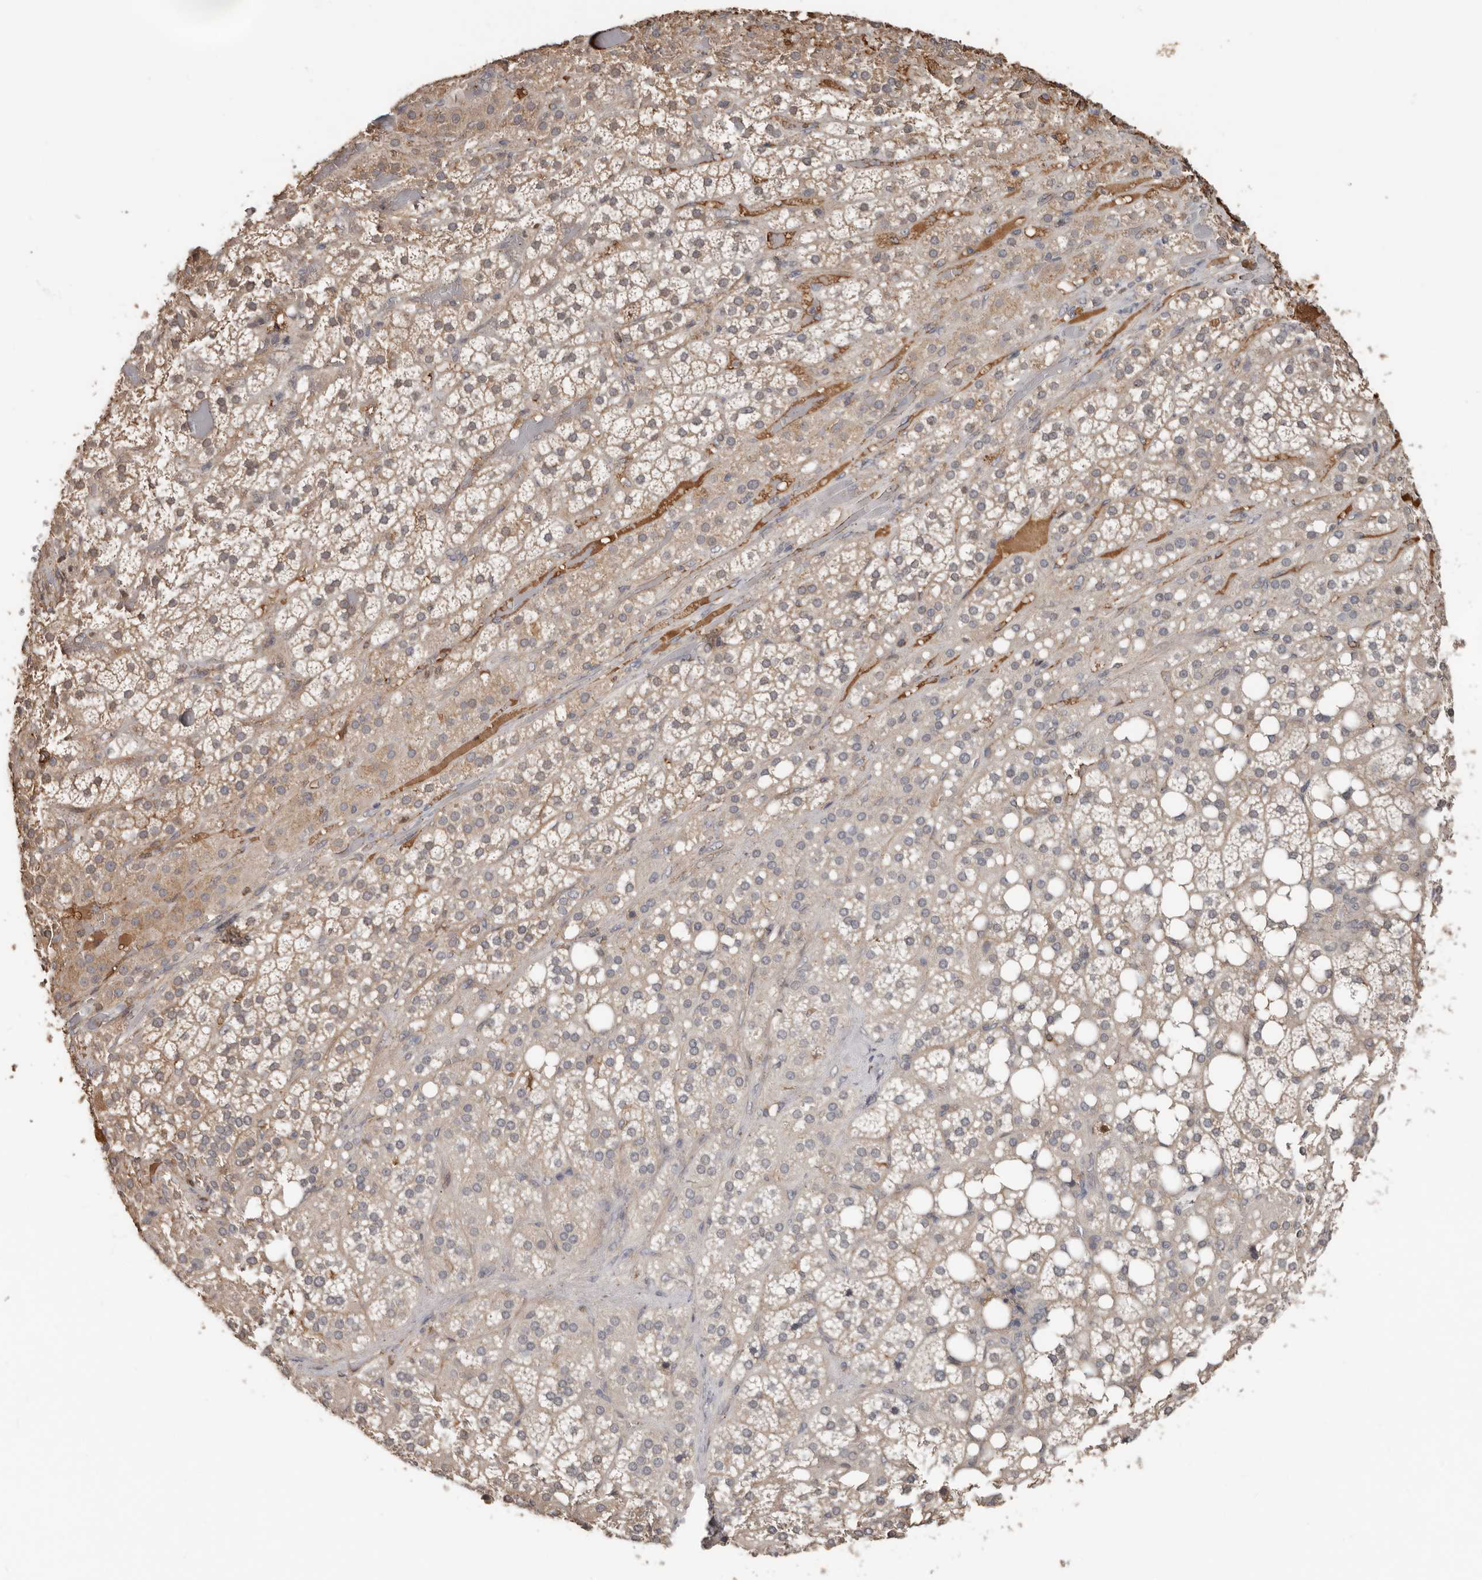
{"staining": {"intensity": "weak", "quantity": "25%-75%", "location": "cytoplasmic/membranous"}, "tissue": "adrenal gland", "cell_type": "Glandular cells", "image_type": "normal", "snomed": [{"axis": "morphology", "description": "Normal tissue, NOS"}, {"axis": "topography", "description": "Adrenal gland"}], "caption": "Immunohistochemical staining of normal adrenal gland displays 25%-75% levels of weak cytoplasmic/membranous protein expression in approximately 25%-75% of glandular cells. Using DAB (brown) and hematoxylin (blue) stains, captured at high magnification using brightfield microscopy.", "gene": "LRGUK", "patient": {"sex": "female", "age": 59}}